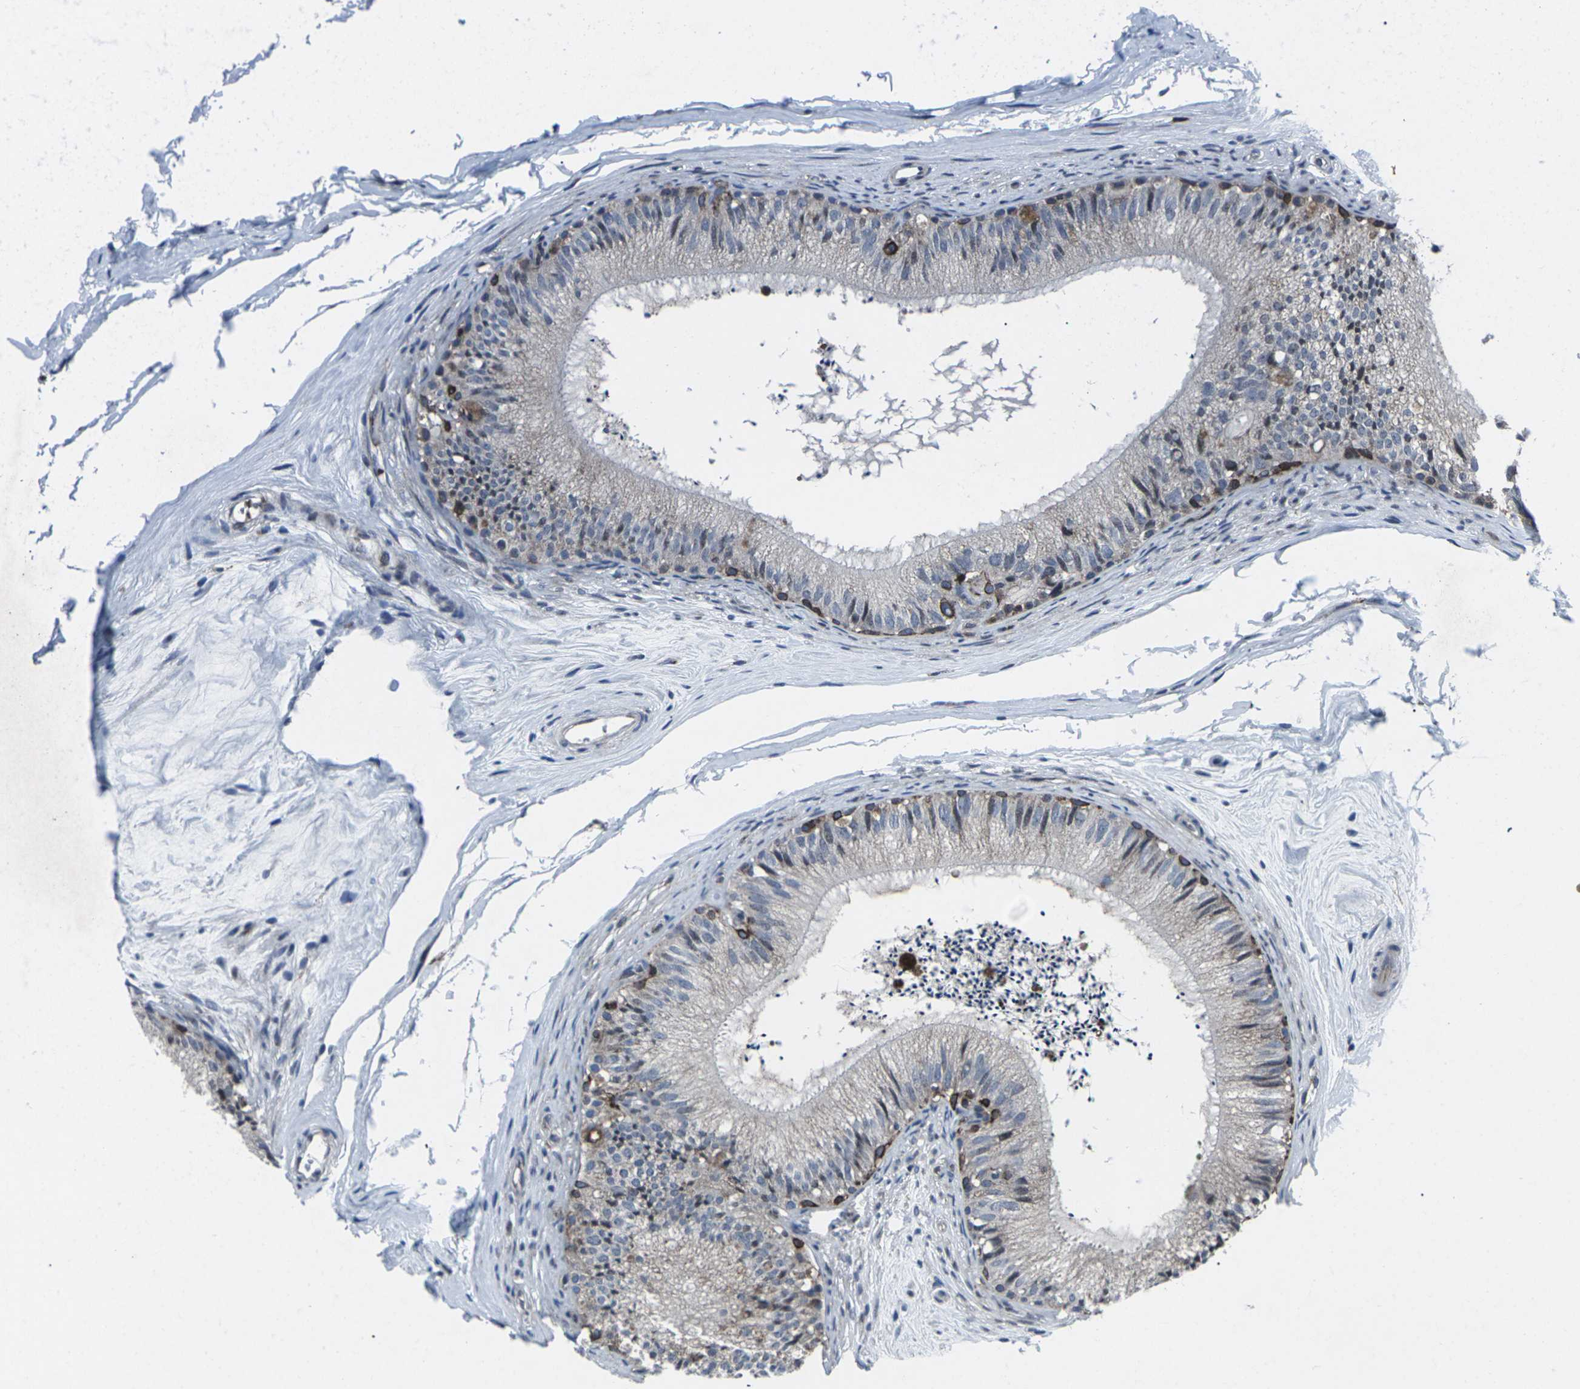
{"staining": {"intensity": "strong", "quantity": "<25%", "location": "cytoplasmic/membranous"}, "tissue": "epididymis", "cell_type": "Glandular cells", "image_type": "normal", "snomed": [{"axis": "morphology", "description": "Normal tissue, NOS"}, {"axis": "topography", "description": "Epididymis"}], "caption": "High-power microscopy captured an immunohistochemistry photomicrograph of unremarkable epididymis, revealing strong cytoplasmic/membranous staining in approximately <25% of glandular cells.", "gene": "STAT4", "patient": {"sex": "male", "age": 56}}